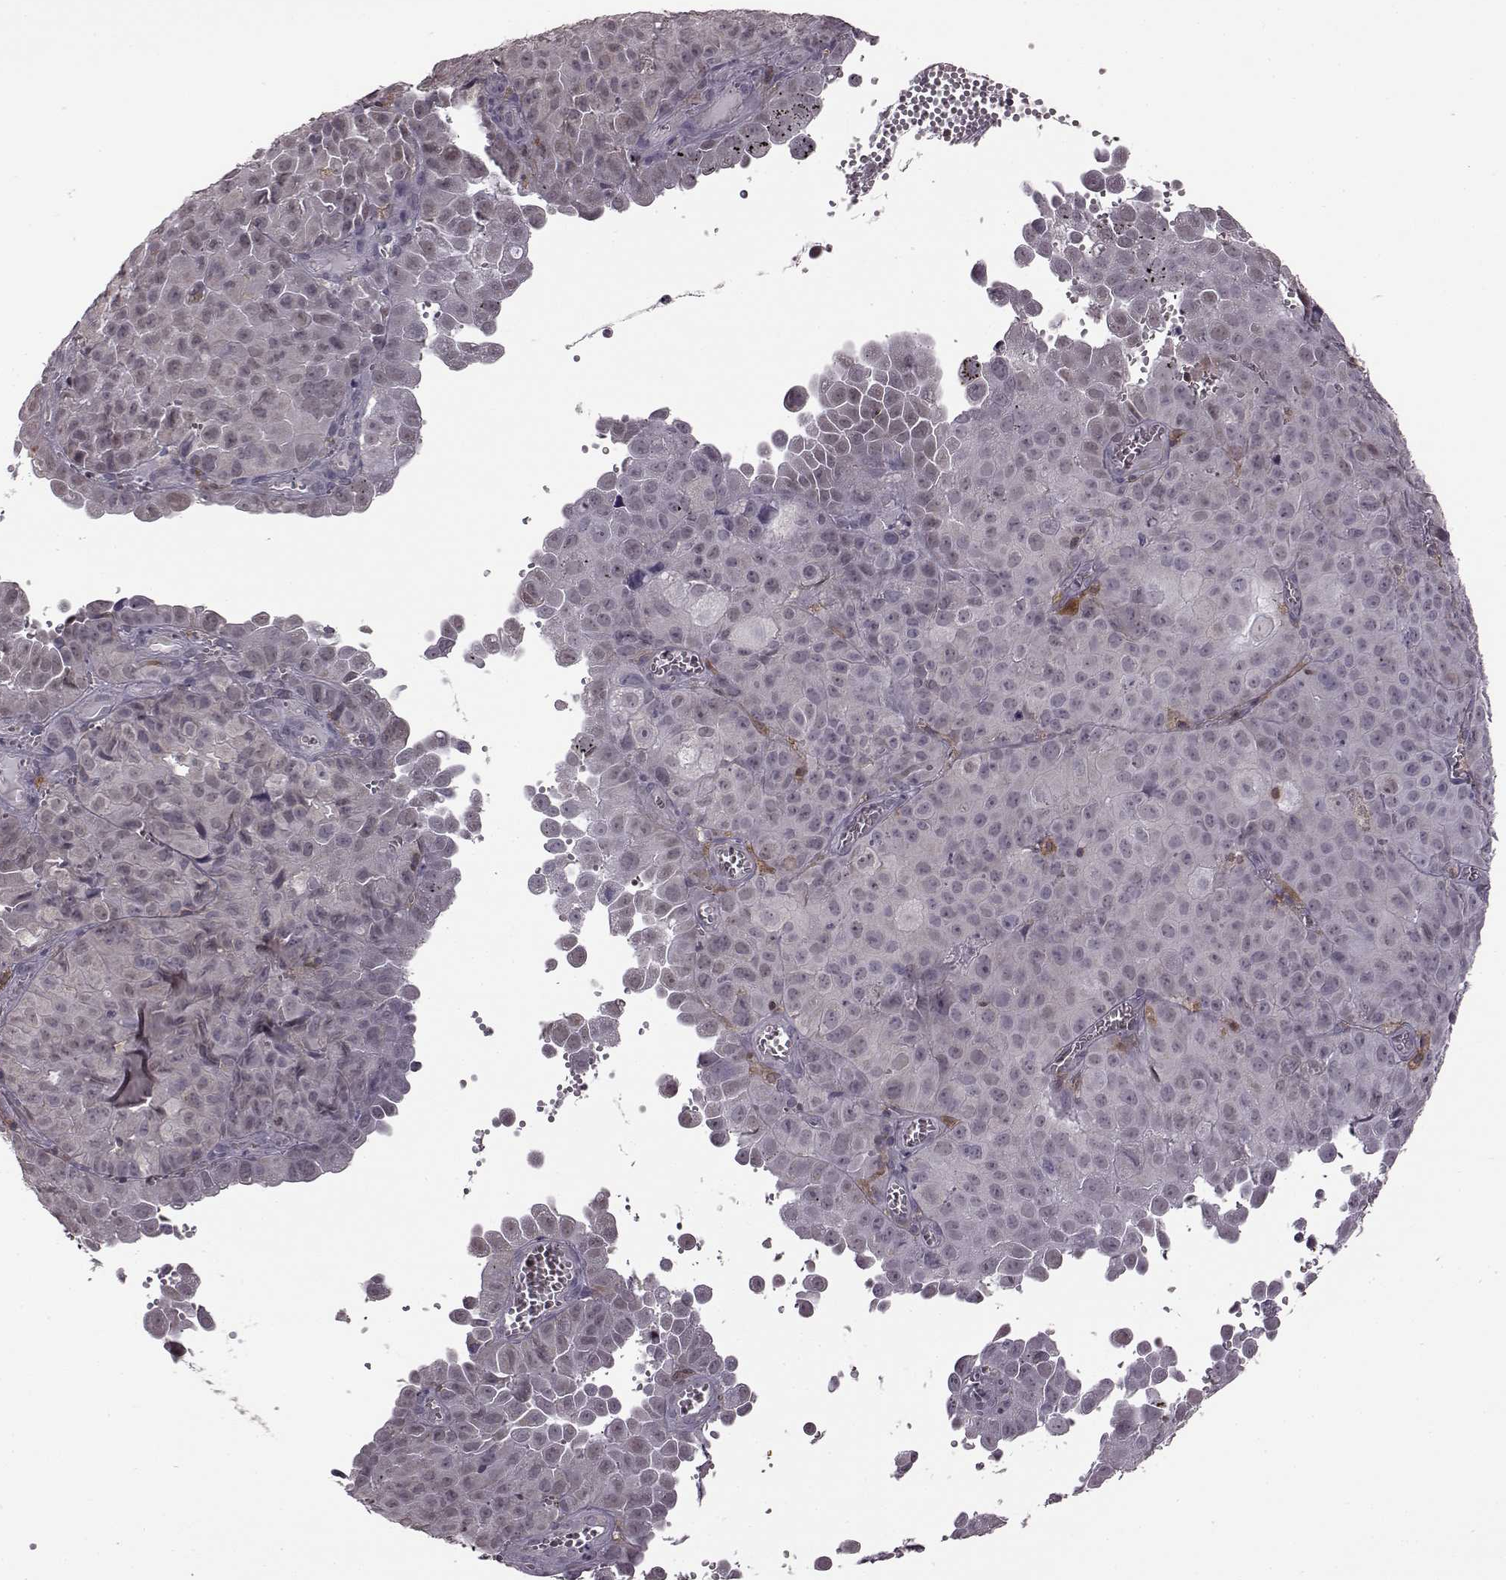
{"staining": {"intensity": "negative", "quantity": "none", "location": "none"}, "tissue": "cervical cancer", "cell_type": "Tumor cells", "image_type": "cancer", "snomed": [{"axis": "morphology", "description": "Squamous cell carcinoma, NOS"}, {"axis": "topography", "description": "Cervix"}], "caption": "The immunohistochemistry (IHC) histopathology image has no significant positivity in tumor cells of squamous cell carcinoma (cervical) tissue.", "gene": "DOK2", "patient": {"sex": "female", "age": 55}}